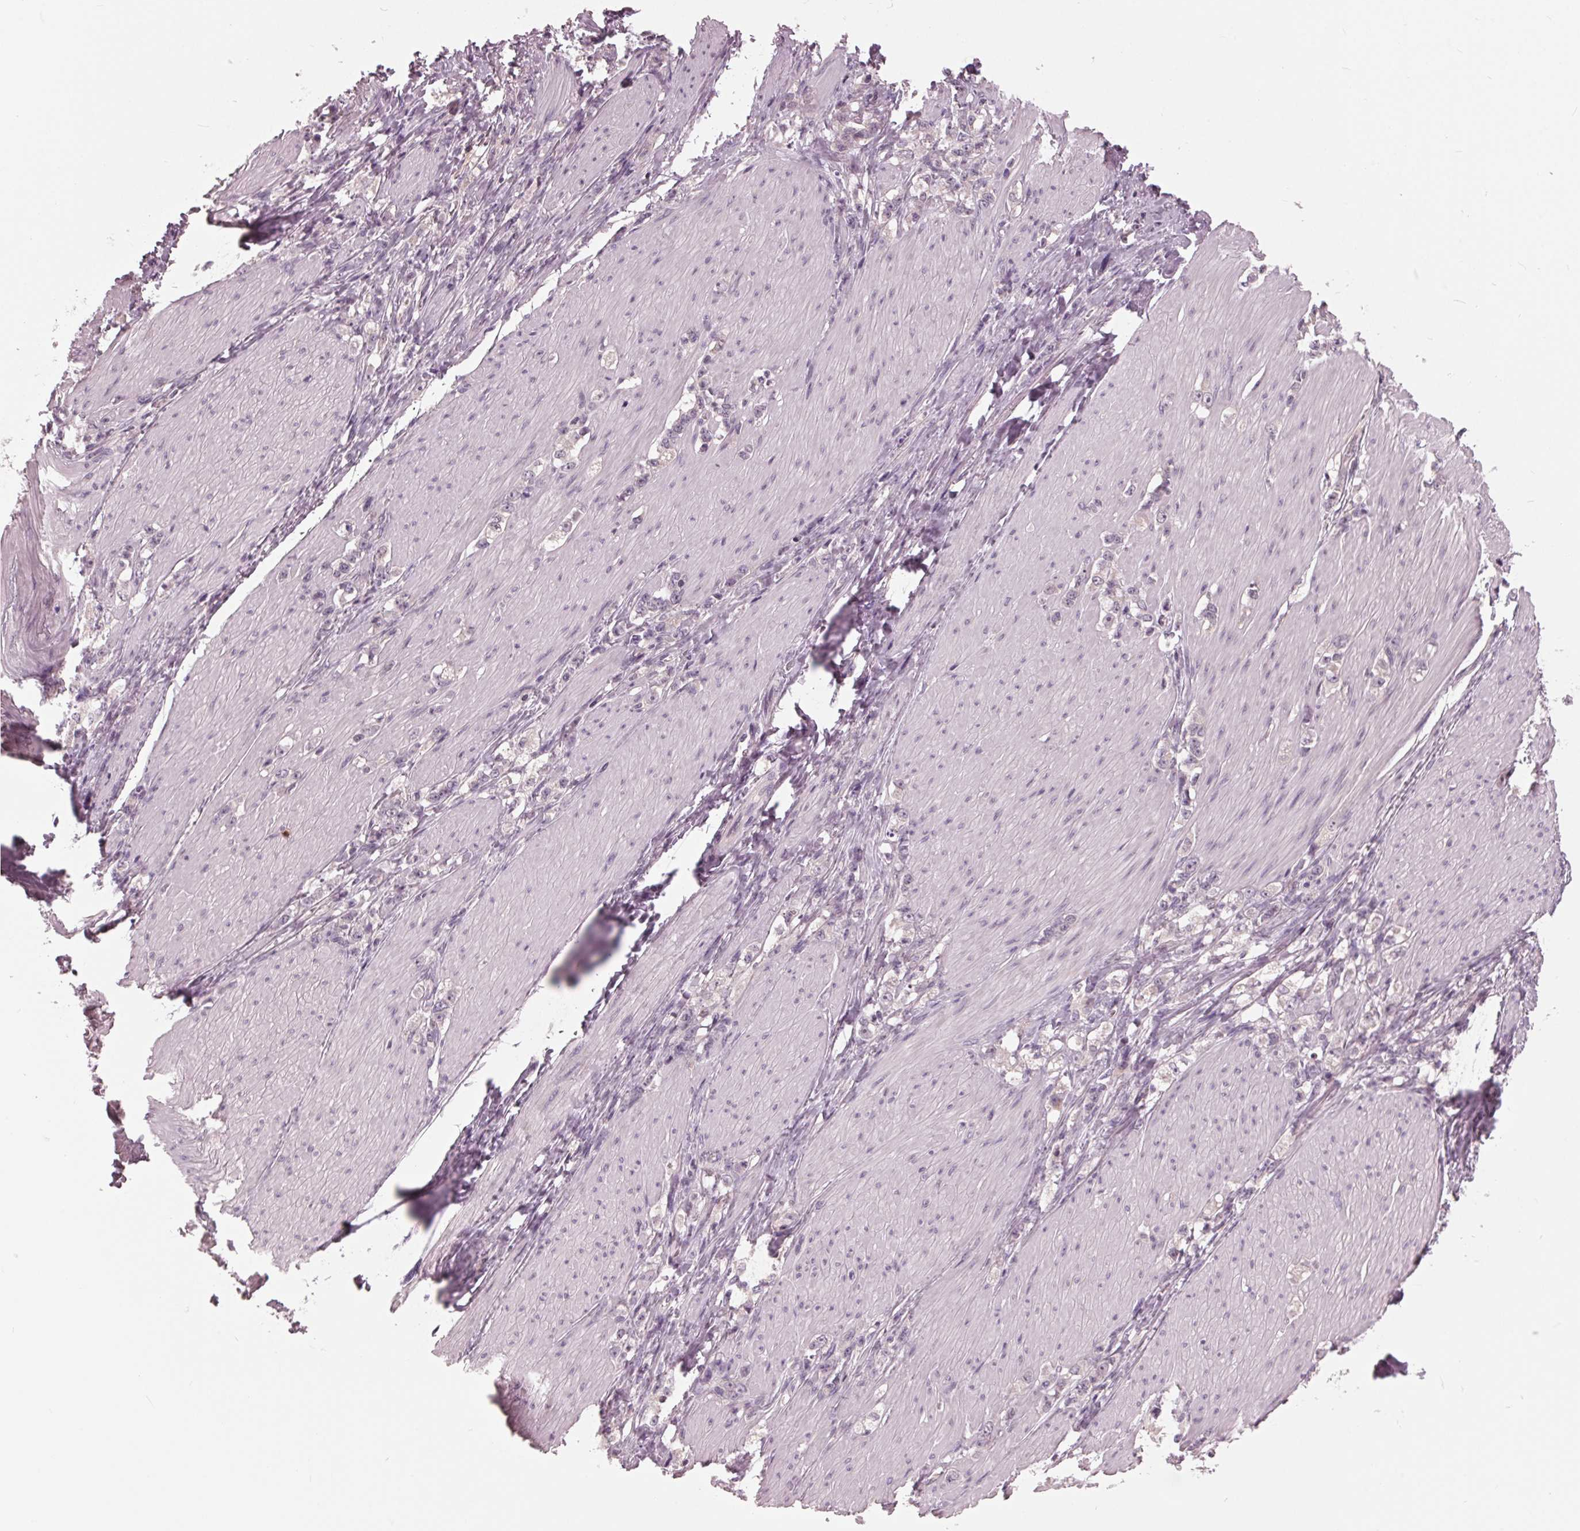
{"staining": {"intensity": "negative", "quantity": "none", "location": "none"}, "tissue": "stomach cancer", "cell_type": "Tumor cells", "image_type": "cancer", "snomed": [{"axis": "morphology", "description": "Adenocarcinoma, NOS"}, {"axis": "topography", "description": "Stomach, lower"}], "caption": "Histopathology image shows no protein positivity in tumor cells of stomach cancer tissue. The staining is performed using DAB (3,3'-diaminobenzidine) brown chromogen with nuclei counter-stained in using hematoxylin.", "gene": "SIGLEC6", "patient": {"sex": "male", "age": 88}}